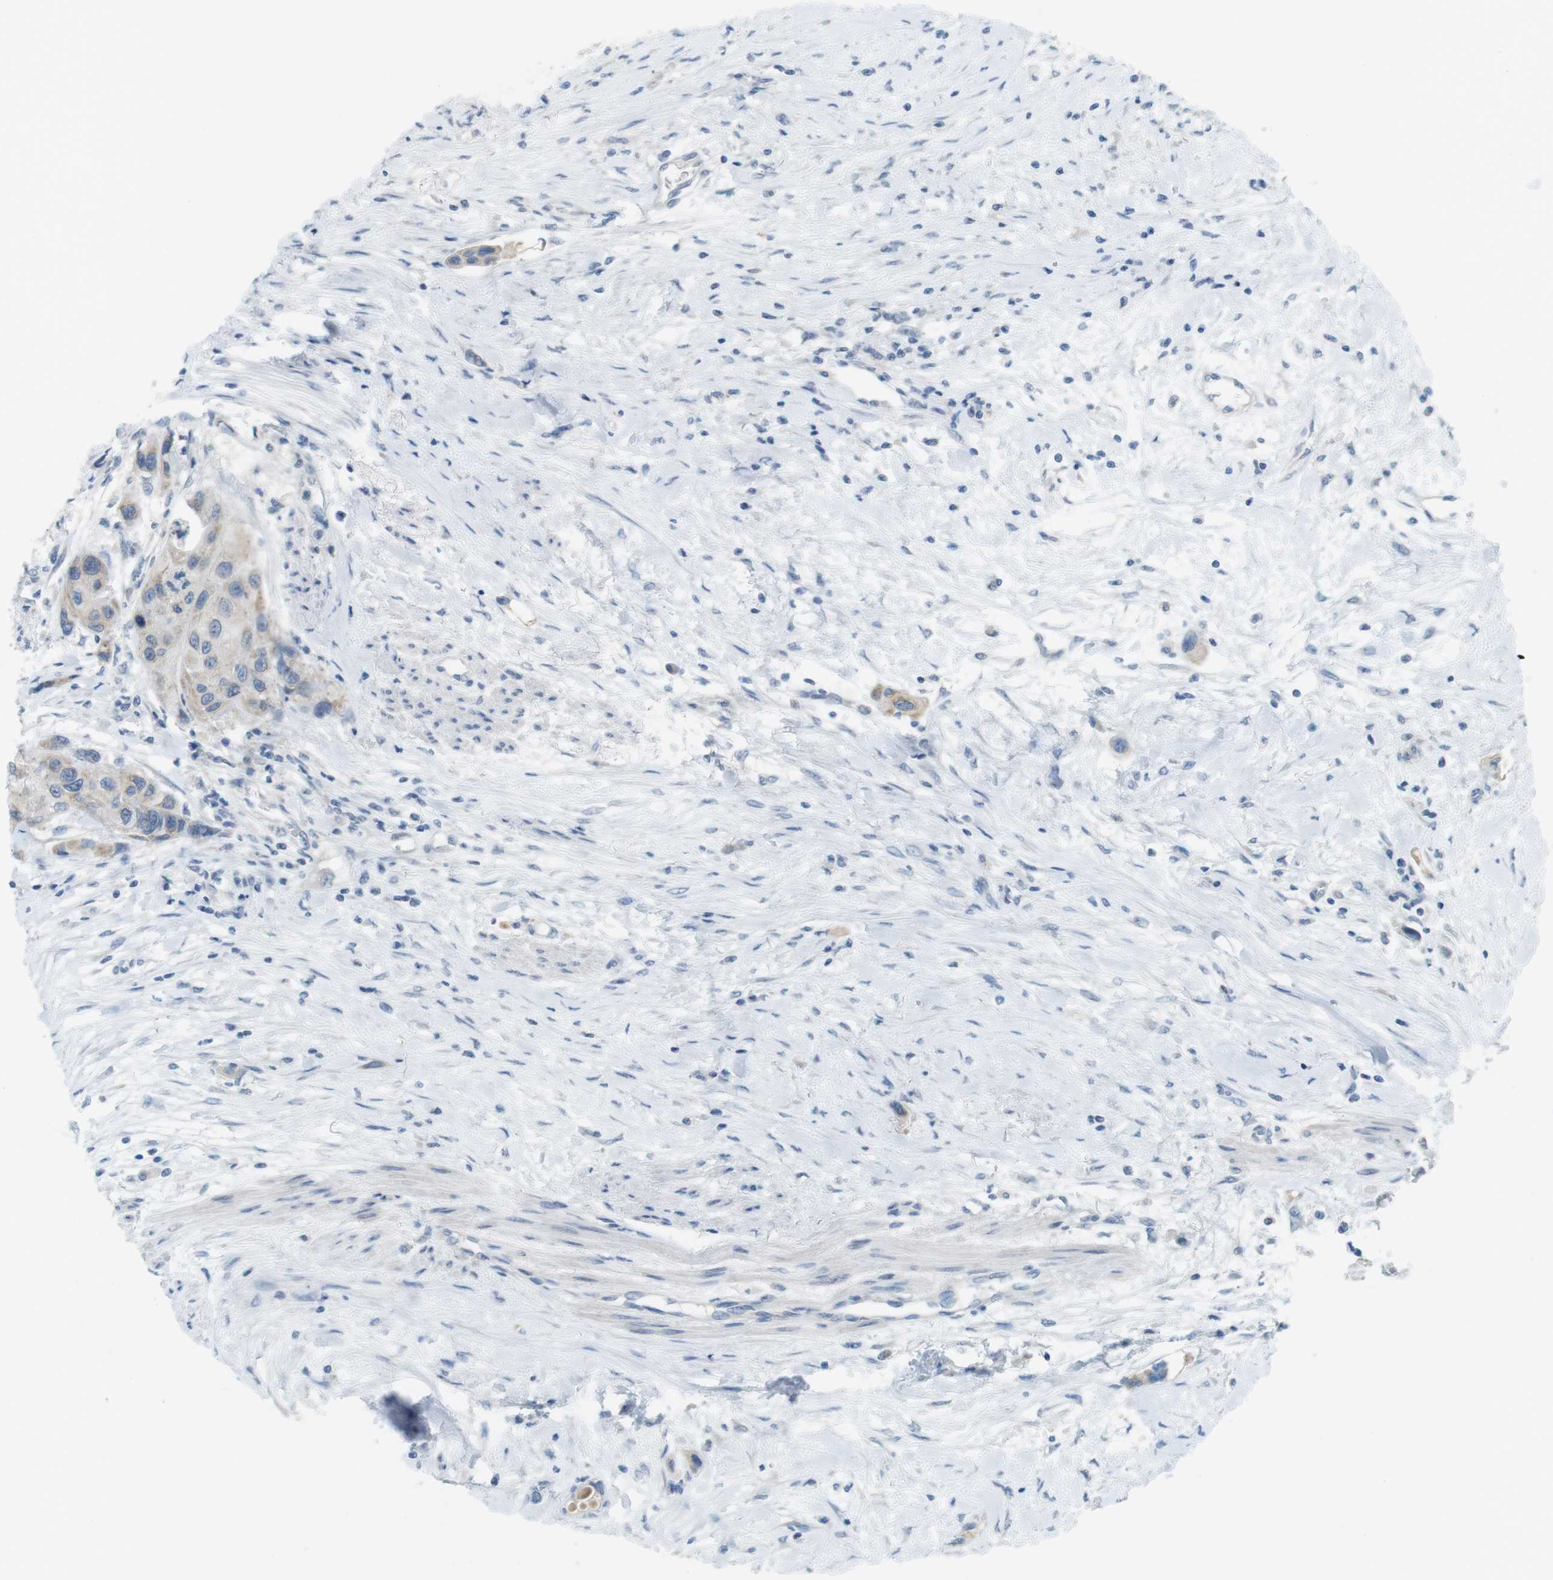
{"staining": {"intensity": "weak", "quantity": "25%-75%", "location": "cytoplasmic/membranous"}, "tissue": "urothelial cancer", "cell_type": "Tumor cells", "image_type": "cancer", "snomed": [{"axis": "morphology", "description": "Urothelial carcinoma, High grade"}, {"axis": "topography", "description": "Urinary bladder"}], "caption": "Protein expression by IHC demonstrates weak cytoplasmic/membranous positivity in approximately 25%-75% of tumor cells in urothelial cancer.", "gene": "MUC5B", "patient": {"sex": "female", "age": 56}}